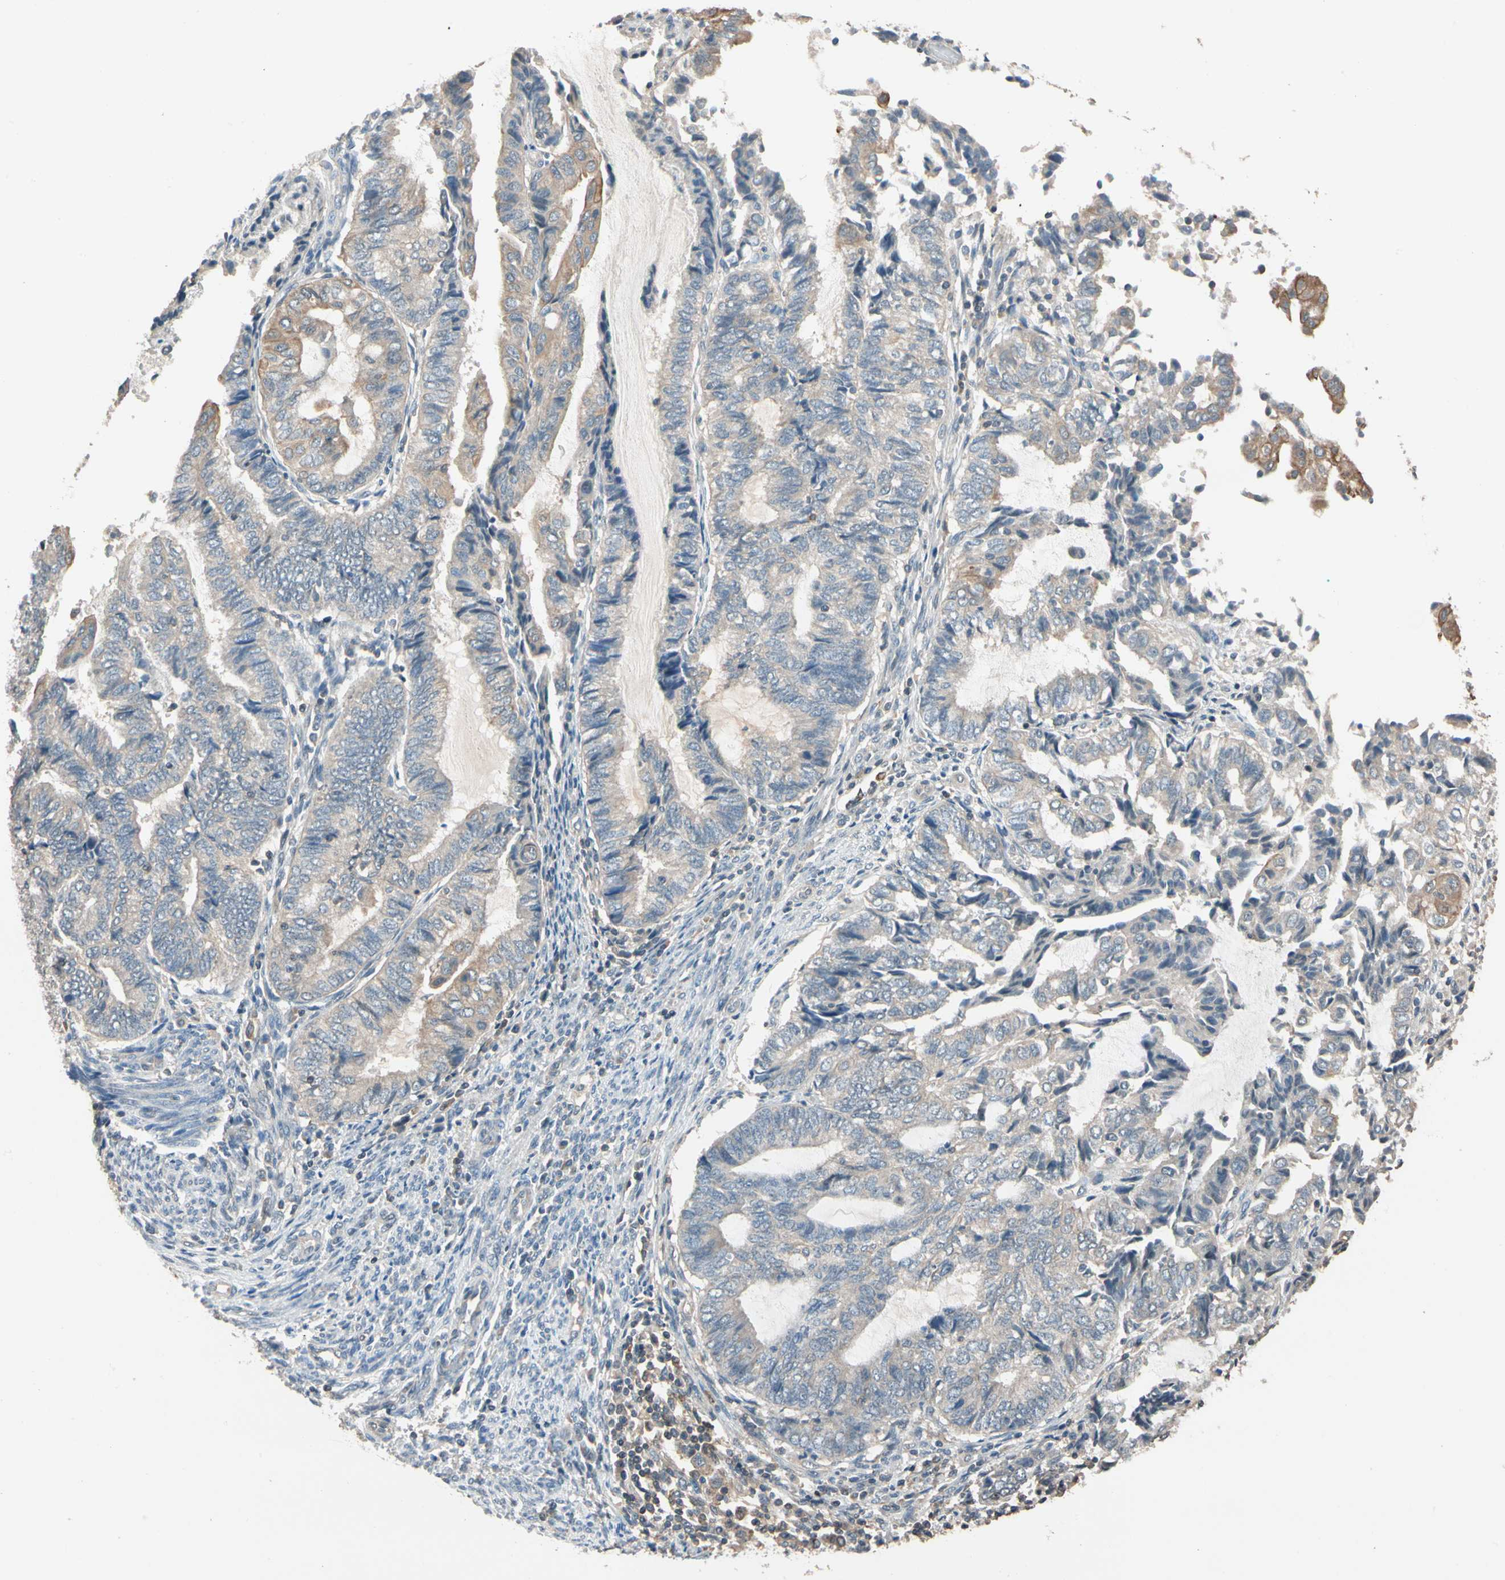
{"staining": {"intensity": "weak", "quantity": "25%-75%", "location": "cytoplasmic/membranous"}, "tissue": "endometrial cancer", "cell_type": "Tumor cells", "image_type": "cancer", "snomed": [{"axis": "morphology", "description": "Adenocarcinoma, NOS"}, {"axis": "topography", "description": "Uterus"}, {"axis": "topography", "description": "Endometrium"}], "caption": "Immunohistochemical staining of human endometrial cancer reveals weak cytoplasmic/membranous protein staining in about 25%-75% of tumor cells.", "gene": "MAP3K7", "patient": {"sex": "female", "age": 70}}